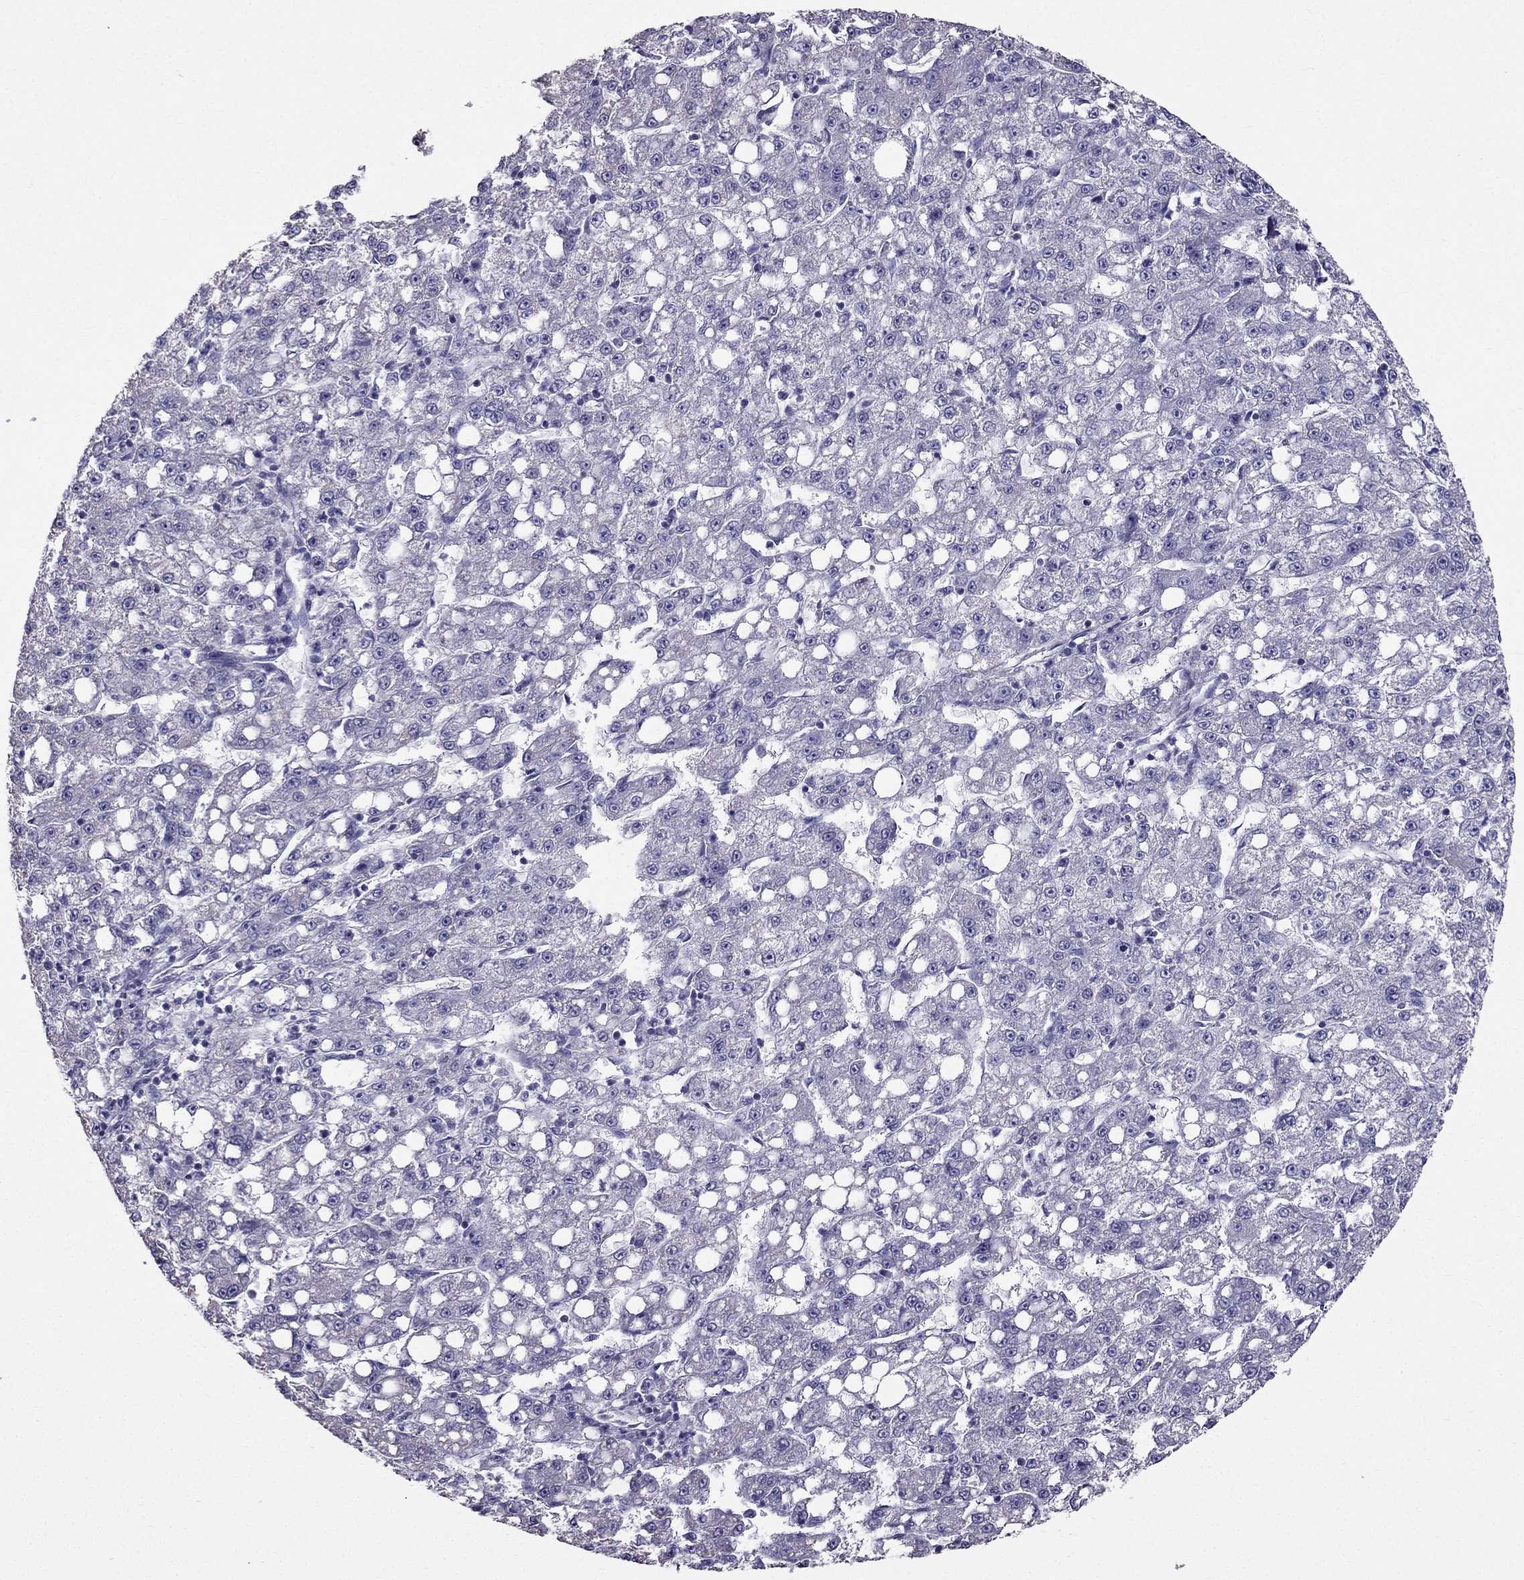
{"staining": {"intensity": "negative", "quantity": "none", "location": "none"}, "tissue": "liver cancer", "cell_type": "Tumor cells", "image_type": "cancer", "snomed": [{"axis": "morphology", "description": "Carcinoma, Hepatocellular, NOS"}, {"axis": "topography", "description": "Liver"}], "caption": "This histopathology image is of liver cancer stained with immunohistochemistry (IHC) to label a protein in brown with the nuclei are counter-stained blue. There is no staining in tumor cells.", "gene": "AAK1", "patient": {"sex": "female", "age": 65}}